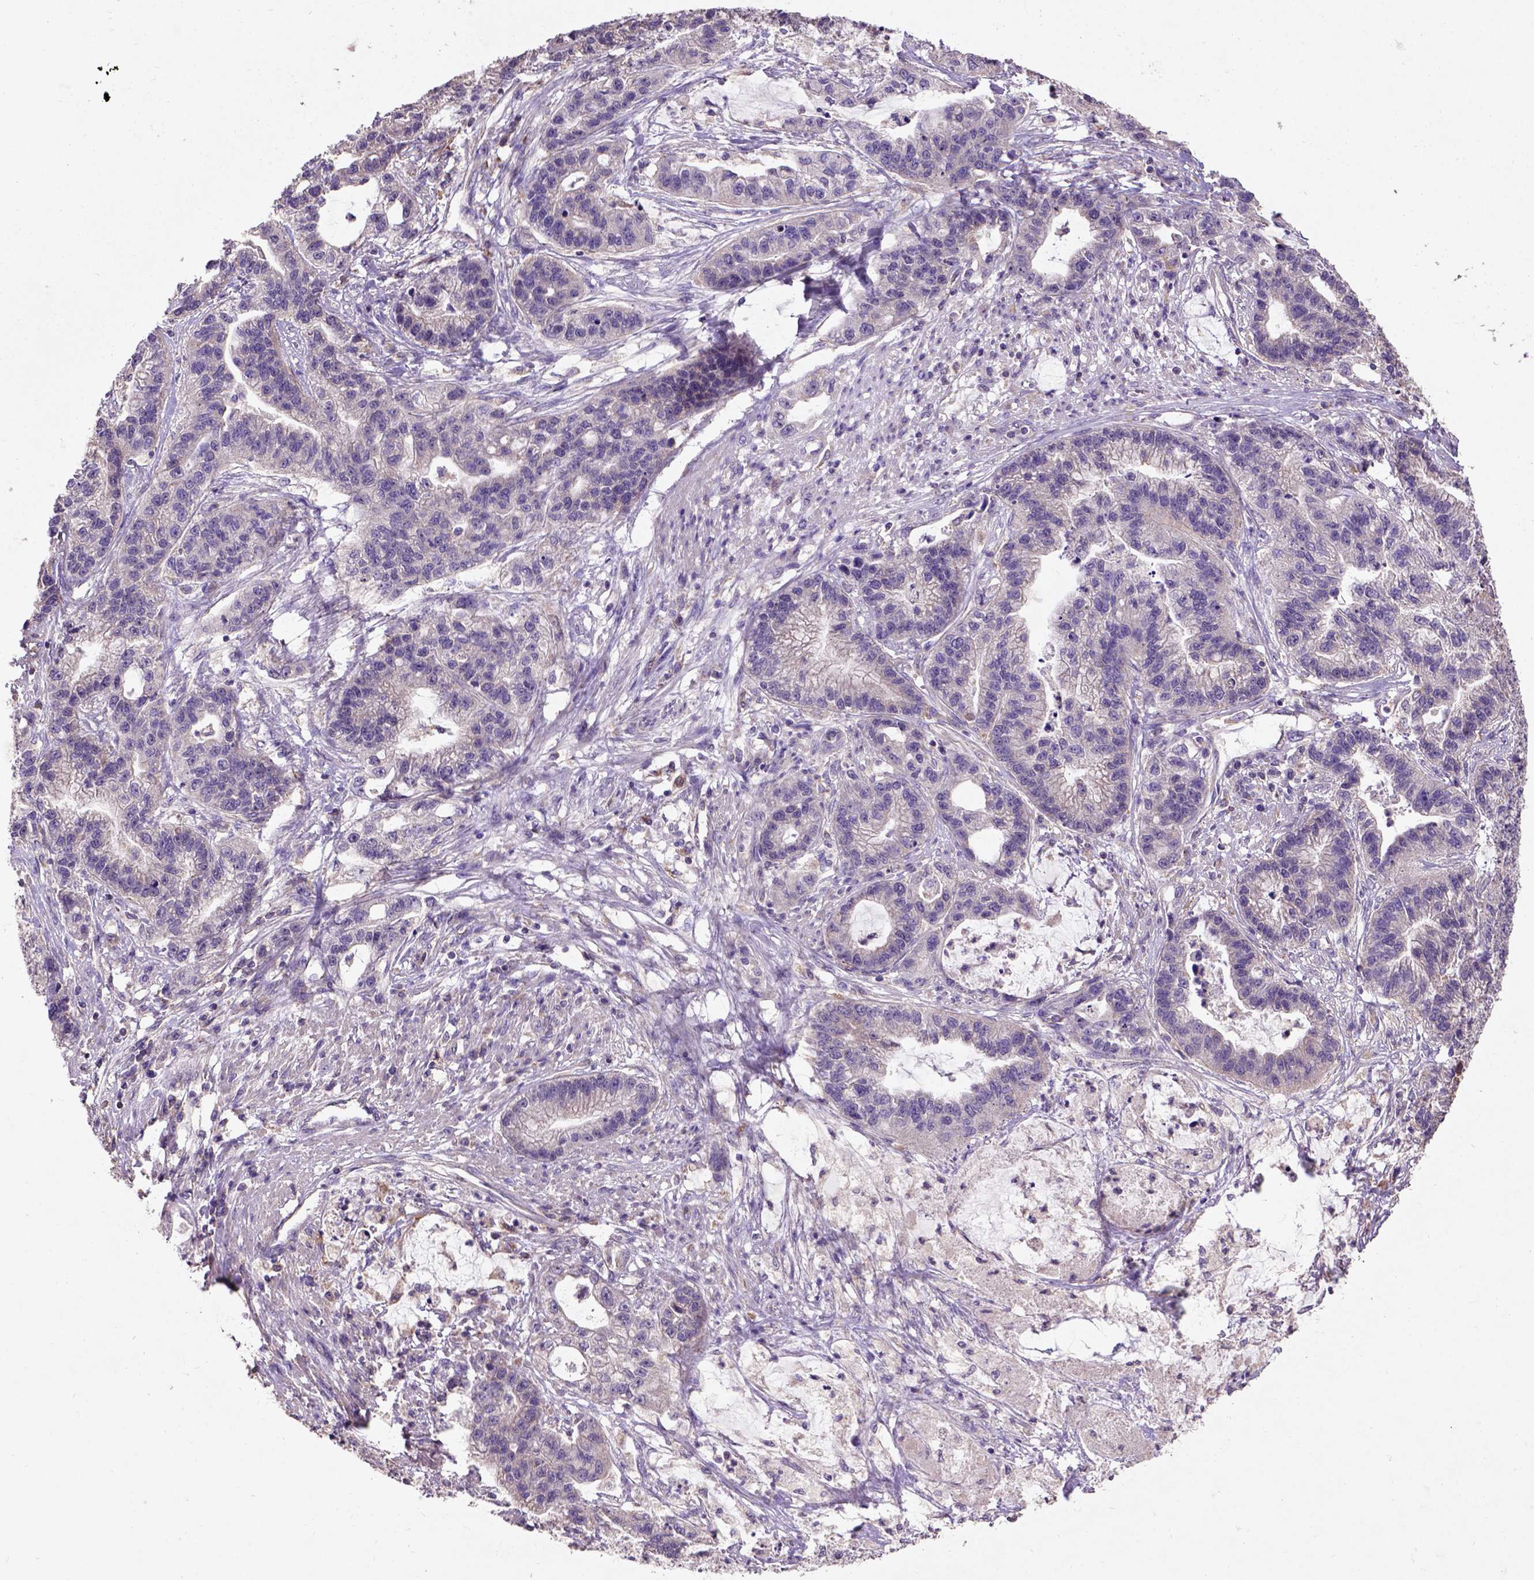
{"staining": {"intensity": "negative", "quantity": "none", "location": "none"}, "tissue": "stomach cancer", "cell_type": "Tumor cells", "image_type": "cancer", "snomed": [{"axis": "morphology", "description": "Adenocarcinoma, NOS"}, {"axis": "topography", "description": "Stomach"}], "caption": "Immunohistochemical staining of human adenocarcinoma (stomach) reveals no significant positivity in tumor cells.", "gene": "KBTBD8", "patient": {"sex": "male", "age": 83}}